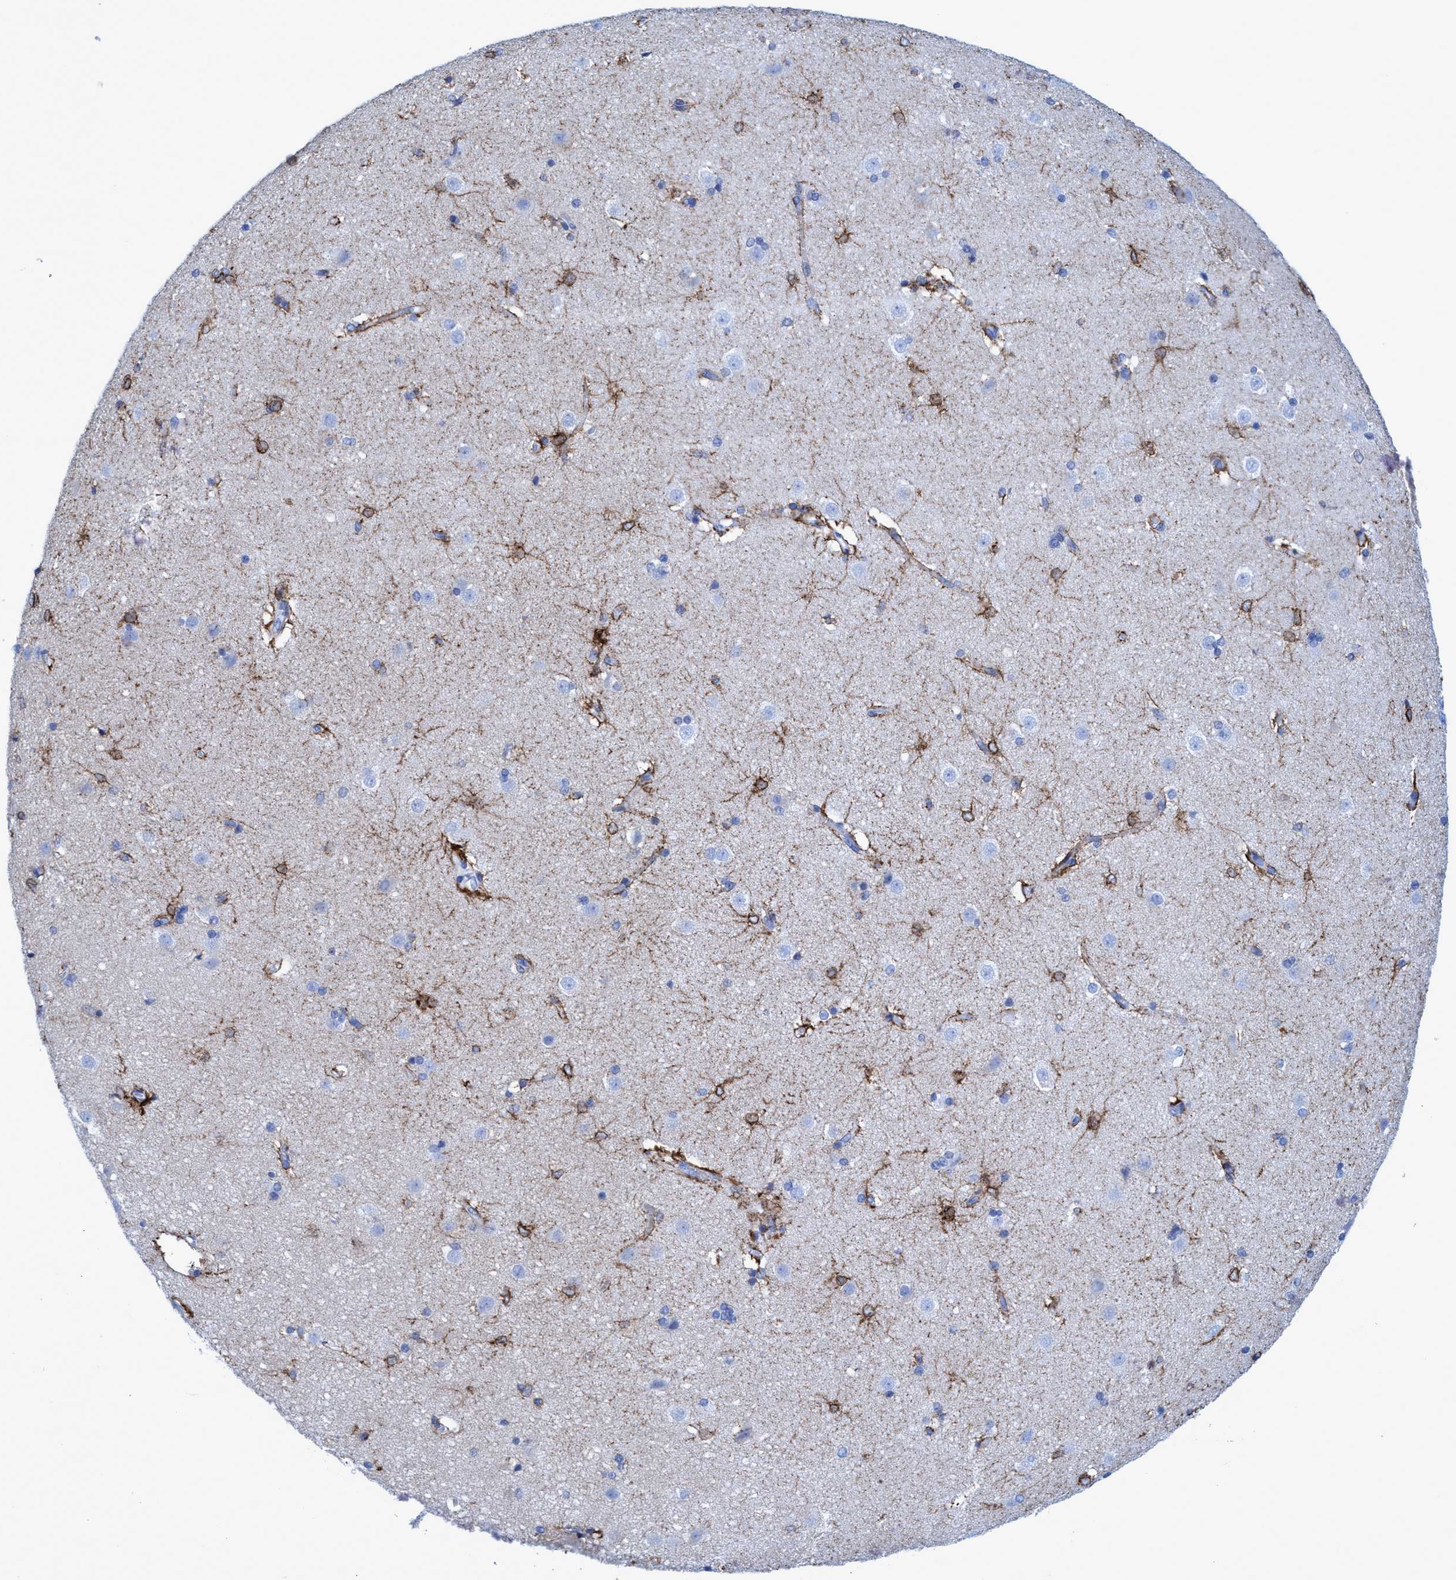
{"staining": {"intensity": "strong", "quantity": "<25%", "location": "cytoplasmic/membranous"}, "tissue": "caudate", "cell_type": "Glial cells", "image_type": "normal", "snomed": [{"axis": "morphology", "description": "Normal tissue, NOS"}, {"axis": "topography", "description": "Lateral ventricle wall"}], "caption": "Immunohistochemistry (IHC) (DAB (3,3'-diaminobenzidine)) staining of unremarkable human caudate displays strong cytoplasmic/membranous protein staining in about <25% of glial cells. The protein is stained brown, and the nuclei are stained in blue (DAB (3,3'-diaminobenzidine) IHC with brightfield microscopy, high magnification).", "gene": "PLPPR1", "patient": {"sex": "female", "age": 19}}